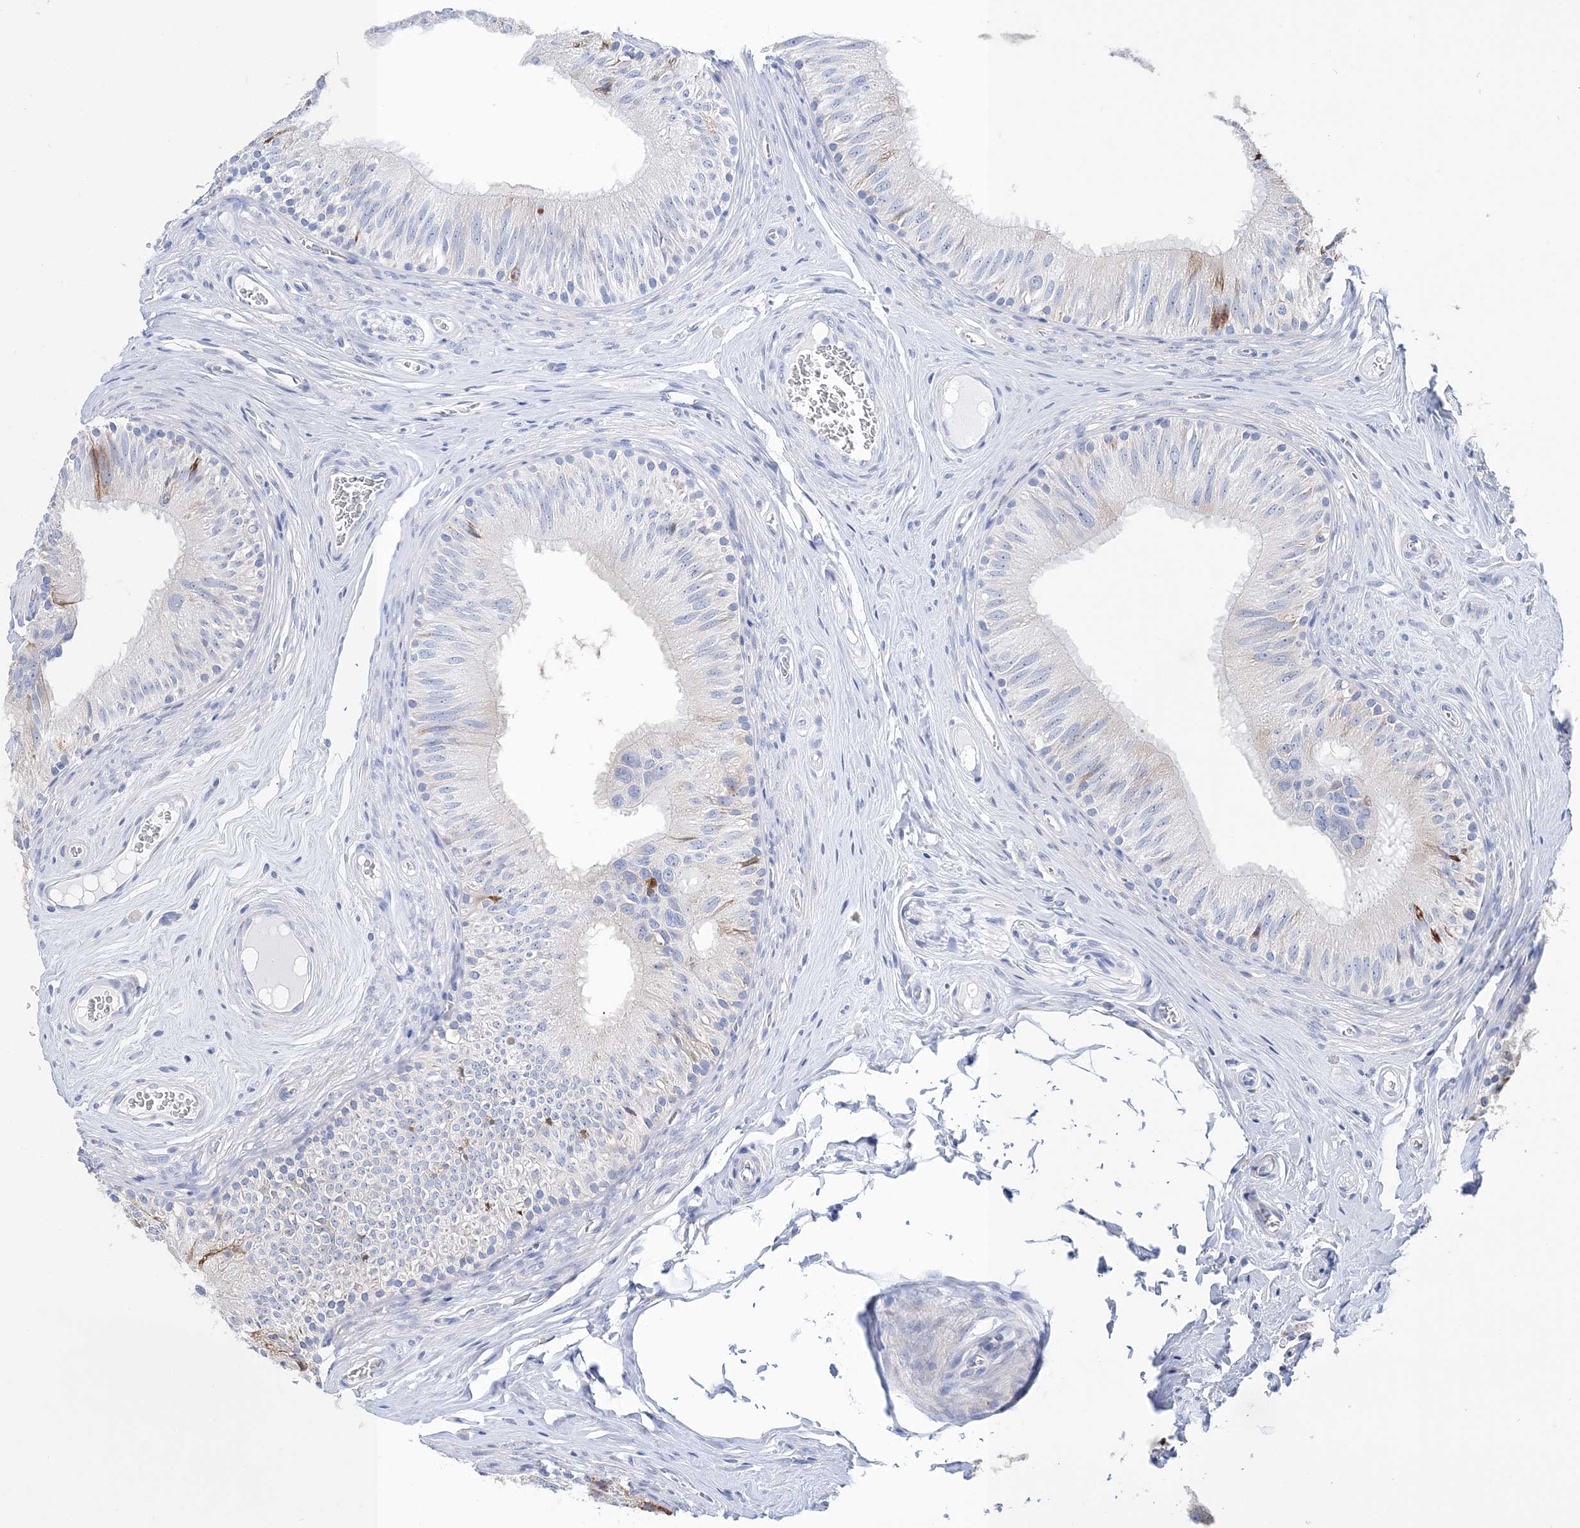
{"staining": {"intensity": "moderate", "quantity": "<25%", "location": "cytoplasmic/membranous"}, "tissue": "epididymis", "cell_type": "Glandular cells", "image_type": "normal", "snomed": [{"axis": "morphology", "description": "Normal tissue, NOS"}, {"axis": "topography", "description": "Epididymis"}], "caption": "Immunohistochemical staining of unremarkable epididymis reveals low levels of moderate cytoplasmic/membranous expression in about <25% of glandular cells.", "gene": "TSPYL6", "patient": {"sex": "male", "age": 46}}